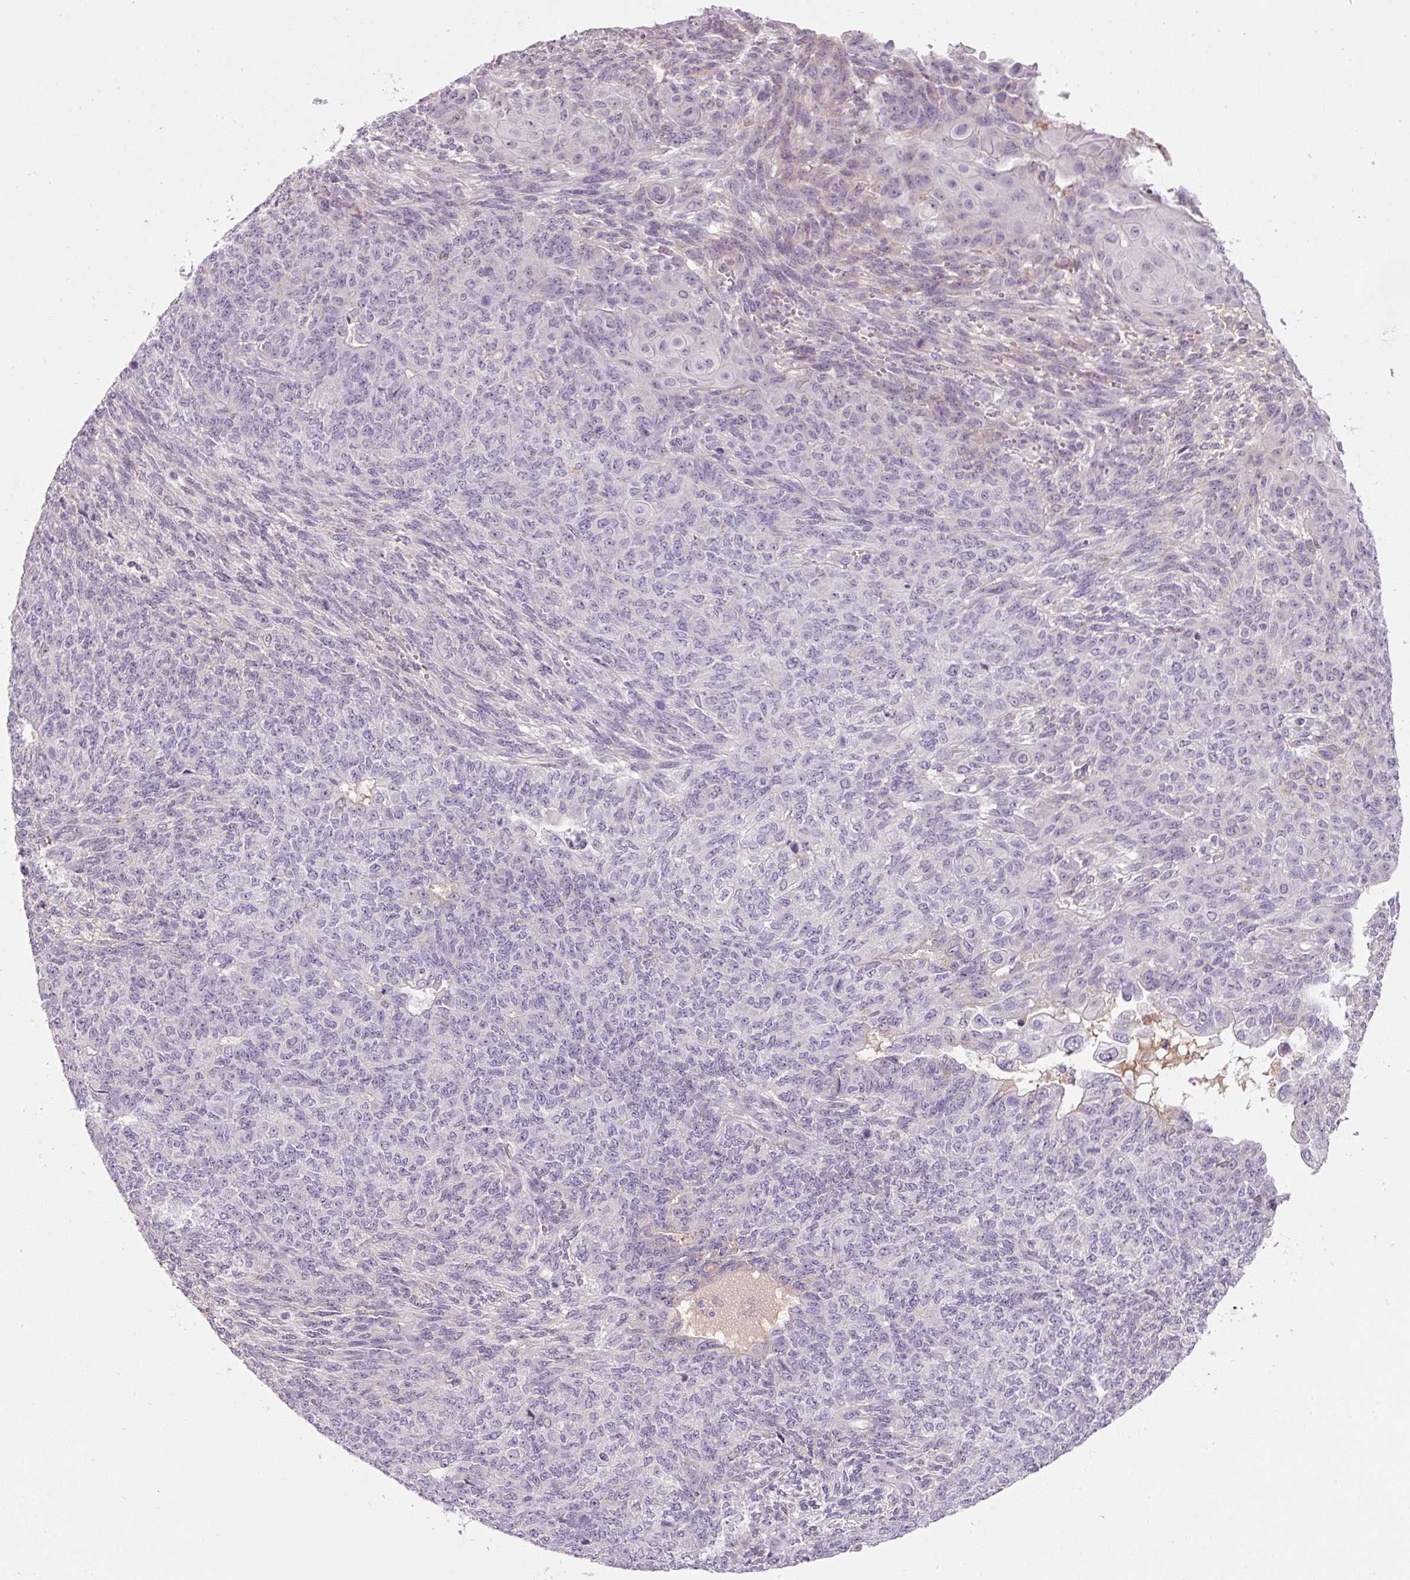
{"staining": {"intensity": "negative", "quantity": "none", "location": "none"}, "tissue": "endometrial cancer", "cell_type": "Tumor cells", "image_type": "cancer", "snomed": [{"axis": "morphology", "description": "Adenocarcinoma, NOS"}, {"axis": "topography", "description": "Endometrium"}], "caption": "Histopathology image shows no protein positivity in tumor cells of endometrial adenocarcinoma tissue.", "gene": "TMEM37", "patient": {"sex": "female", "age": 32}}